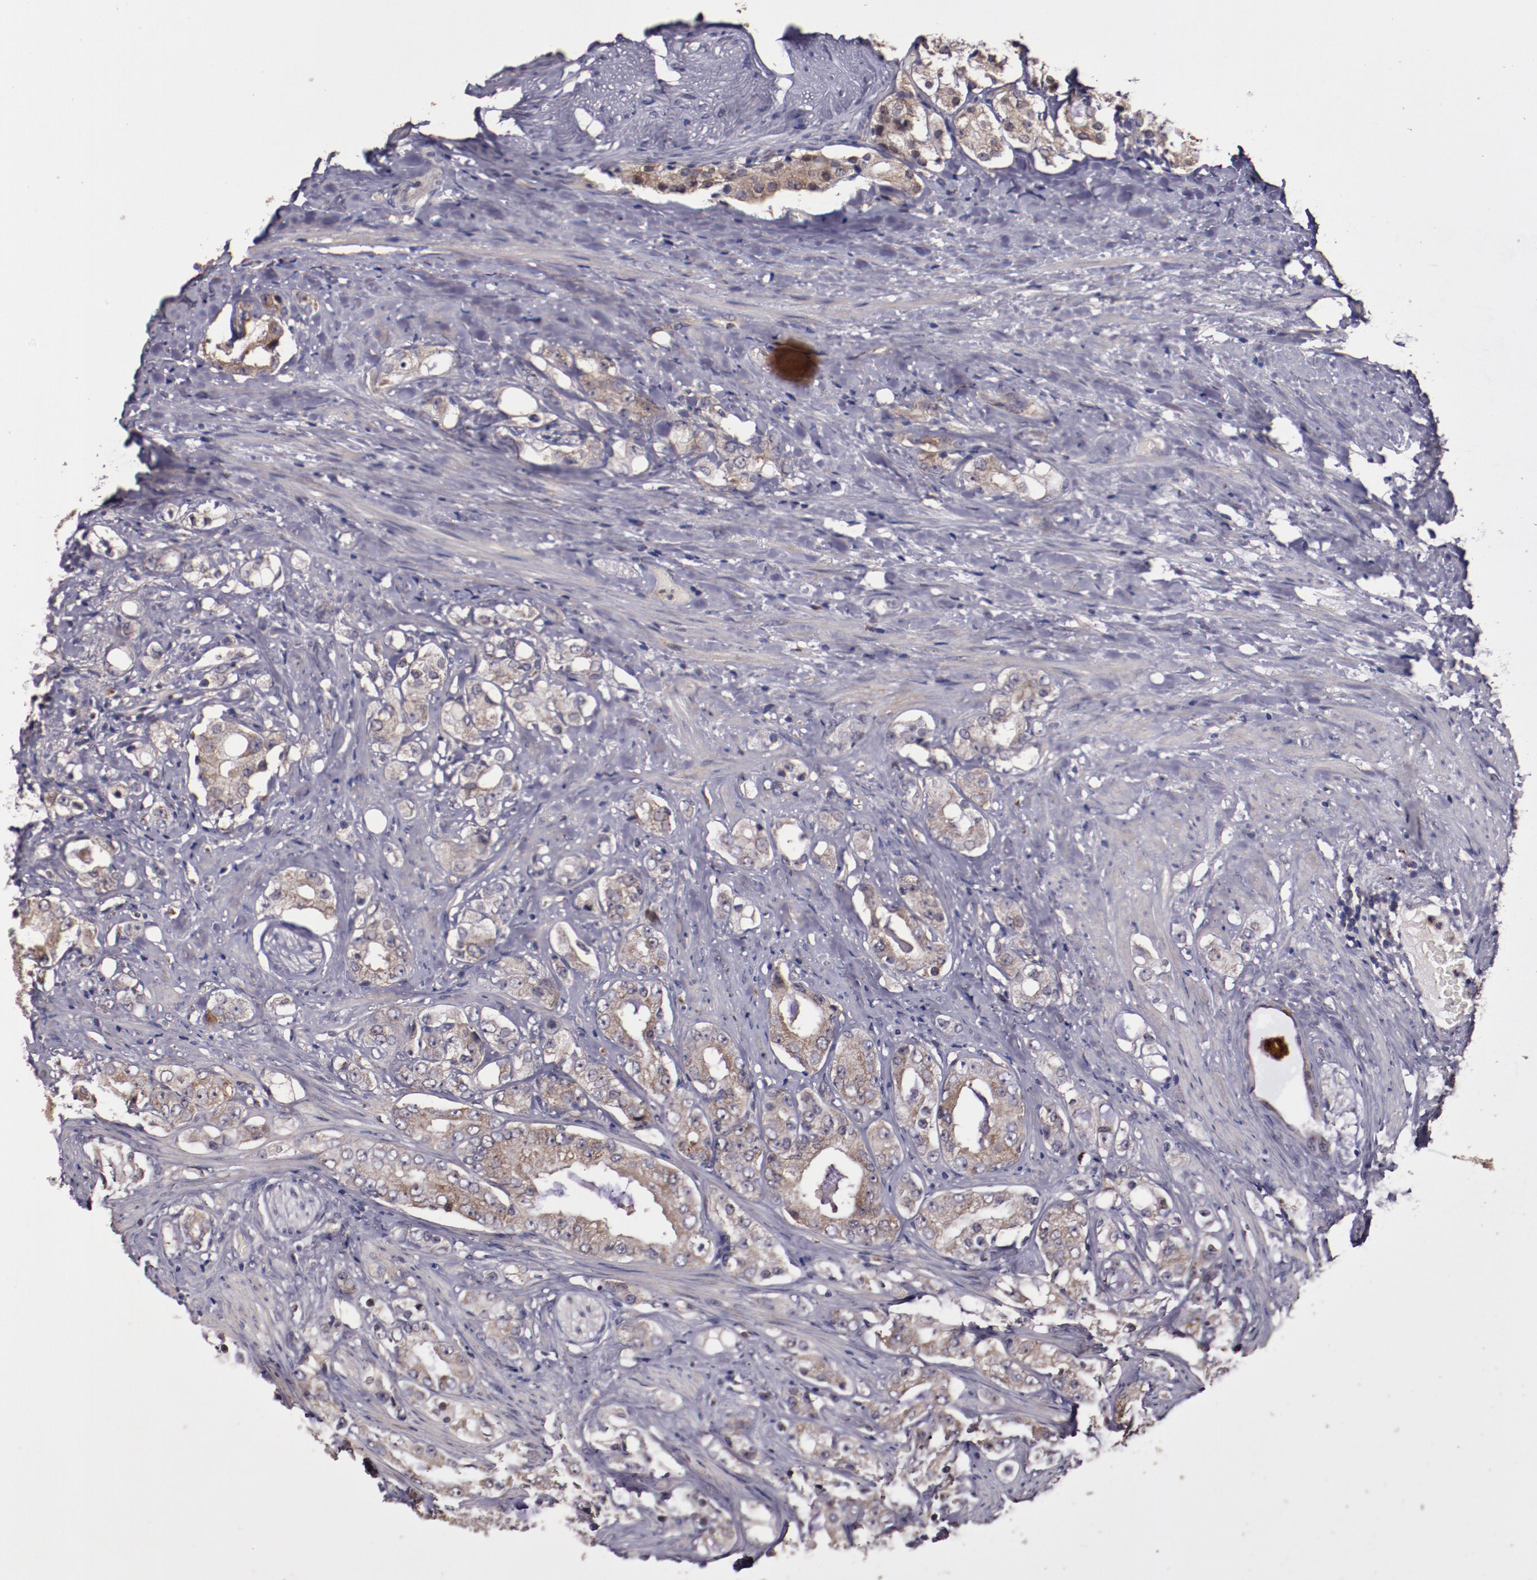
{"staining": {"intensity": "moderate", "quantity": "25%-75%", "location": "cytoplasmic/membranous"}, "tissue": "prostate cancer", "cell_type": "Tumor cells", "image_type": "cancer", "snomed": [{"axis": "morphology", "description": "Adenocarcinoma, High grade"}, {"axis": "topography", "description": "Prostate"}], "caption": "The micrograph displays a brown stain indicating the presence of a protein in the cytoplasmic/membranous of tumor cells in high-grade adenocarcinoma (prostate). Using DAB (brown) and hematoxylin (blue) stains, captured at high magnification using brightfield microscopy.", "gene": "FTSJ1", "patient": {"sex": "male", "age": 68}}